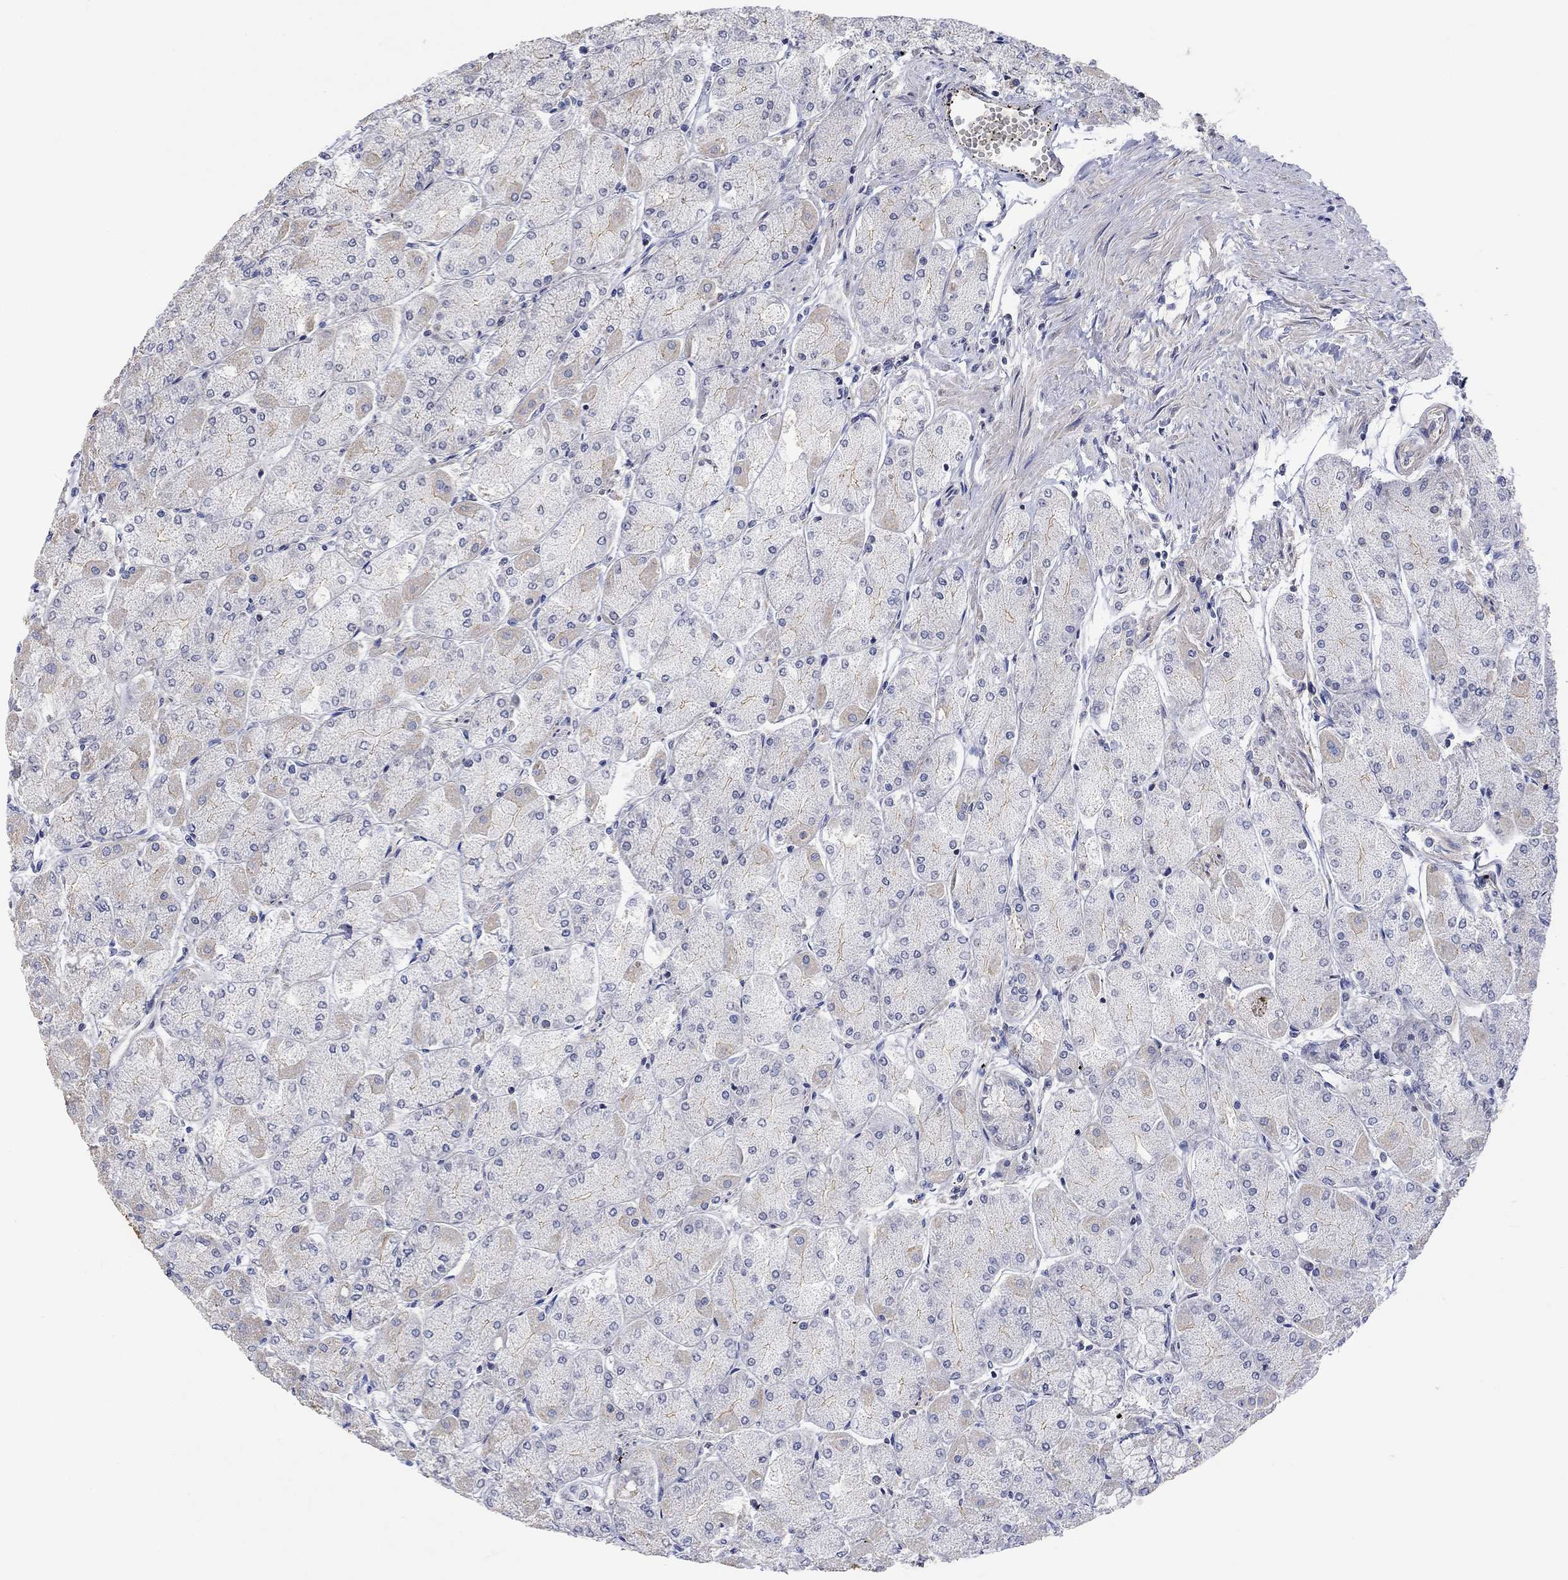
{"staining": {"intensity": "weak", "quantity": "<25%", "location": "cytoplasmic/membranous"}, "tissue": "stomach", "cell_type": "Glandular cells", "image_type": "normal", "snomed": [{"axis": "morphology", "description": "Normal tissue, NOS"}, {"axis": "topography", "description": "Stomach, upper"}], "caption": "Glandular cells are negative for brown protein staining in unremarkable stomach. (Brightfield microscopy of DAB (3,3'-diaminobenzidine) IHC at high magnification).", "gene": "AGRP", "patient": {"sex": "male", "age": 60}}